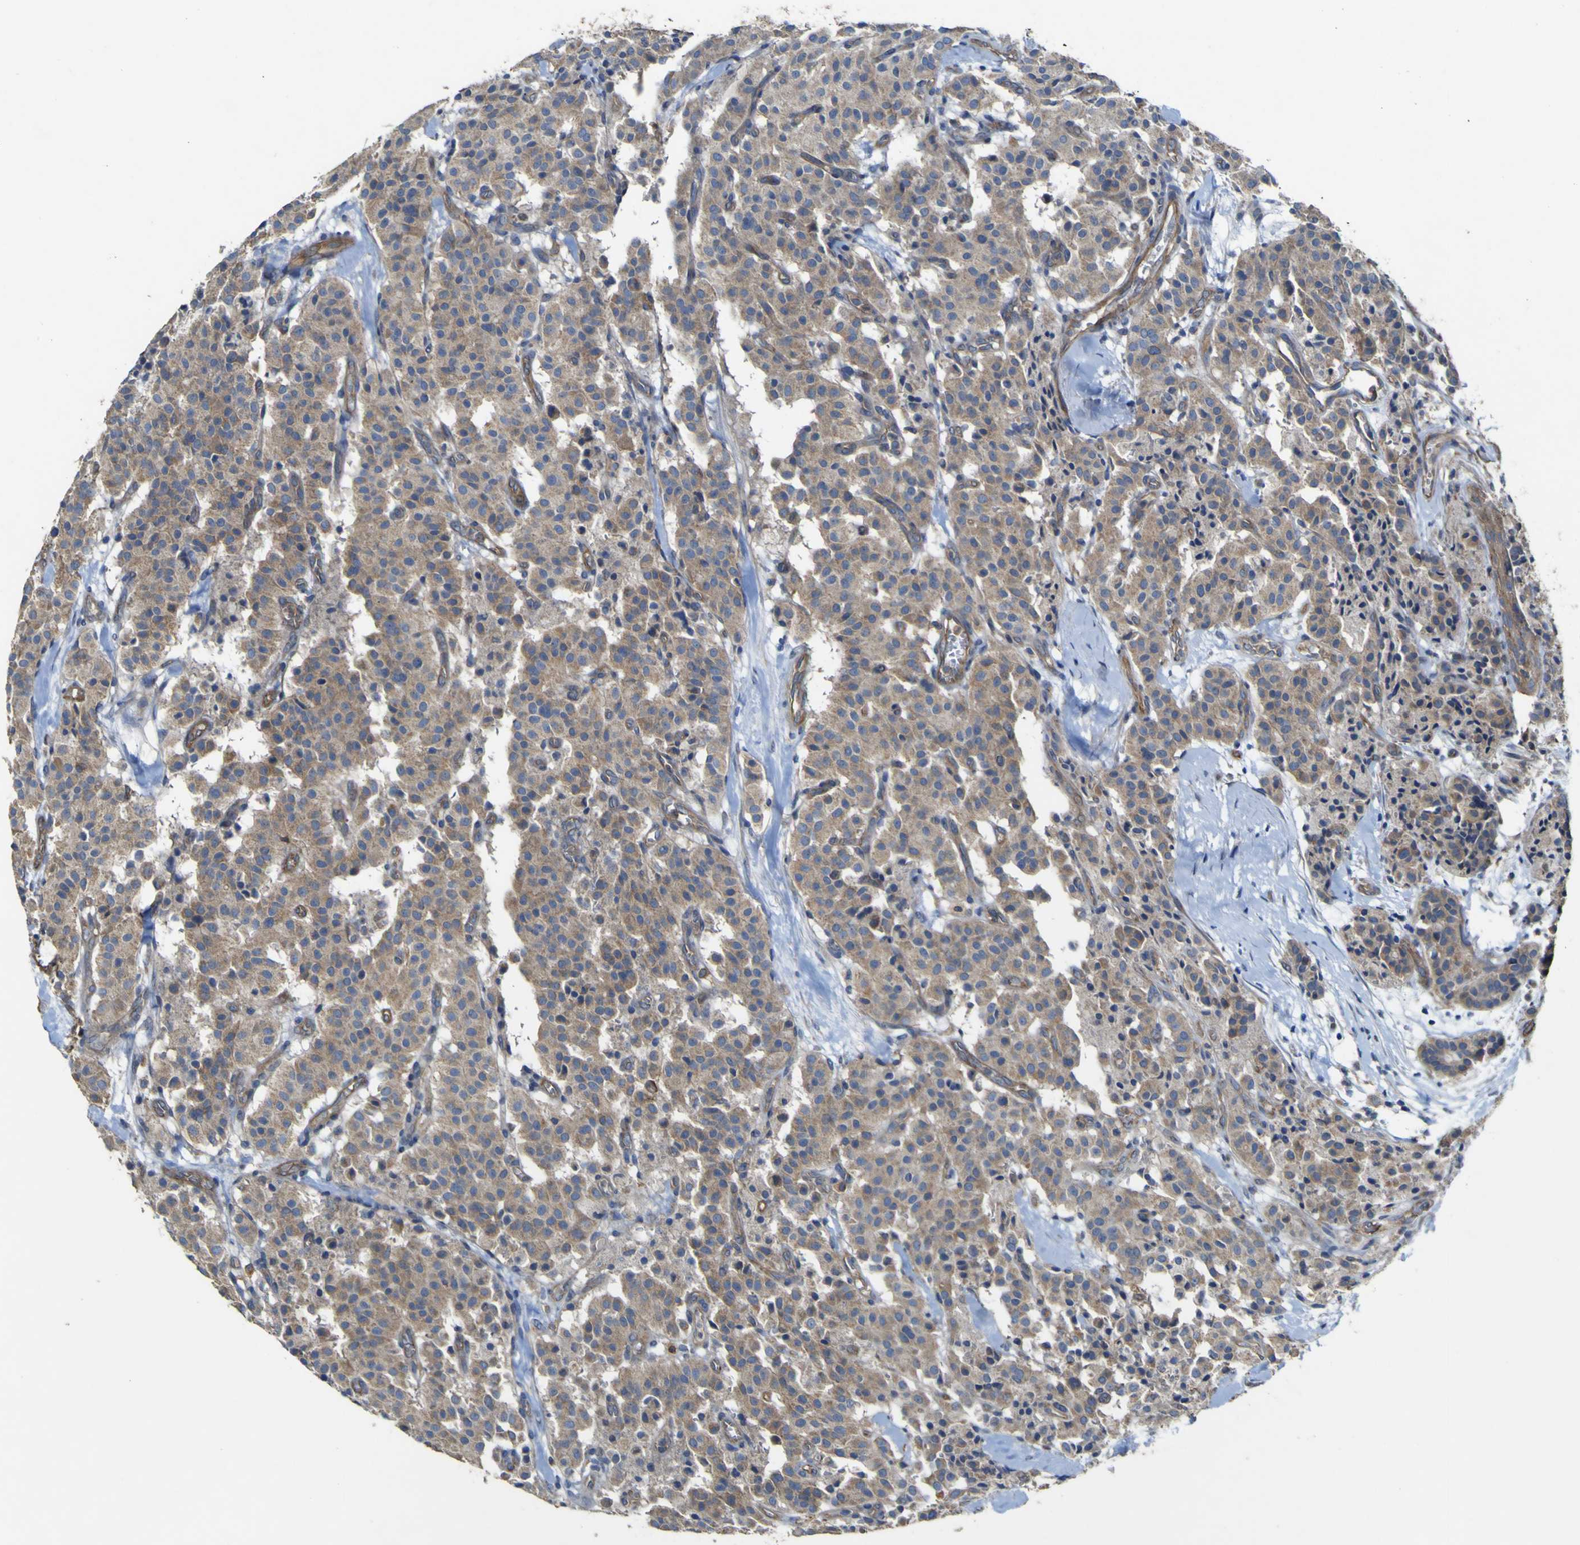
{"staining": {"intensity": "moderate", "quantity": ">75%", "location": "cytoplasmic/membranous"}, "tissue": "carcinoid", "cell_type": "Tumor cells", "image_type": "cancer", "snomed": [{"axis": "morphology", "description": "Carcinoid, malignant, NOS"}, {"axis": "topography", "description": "Small intestine"}], "caption": "Tumor cells show moderate cytoplasmic/membranous expression in about >75% of cells in carcinoid. The protein is shown in brown color, while the nuclei are stained blue.", "gene": "TNFSF15", "patient": {"sex": "male", "age": 60}}